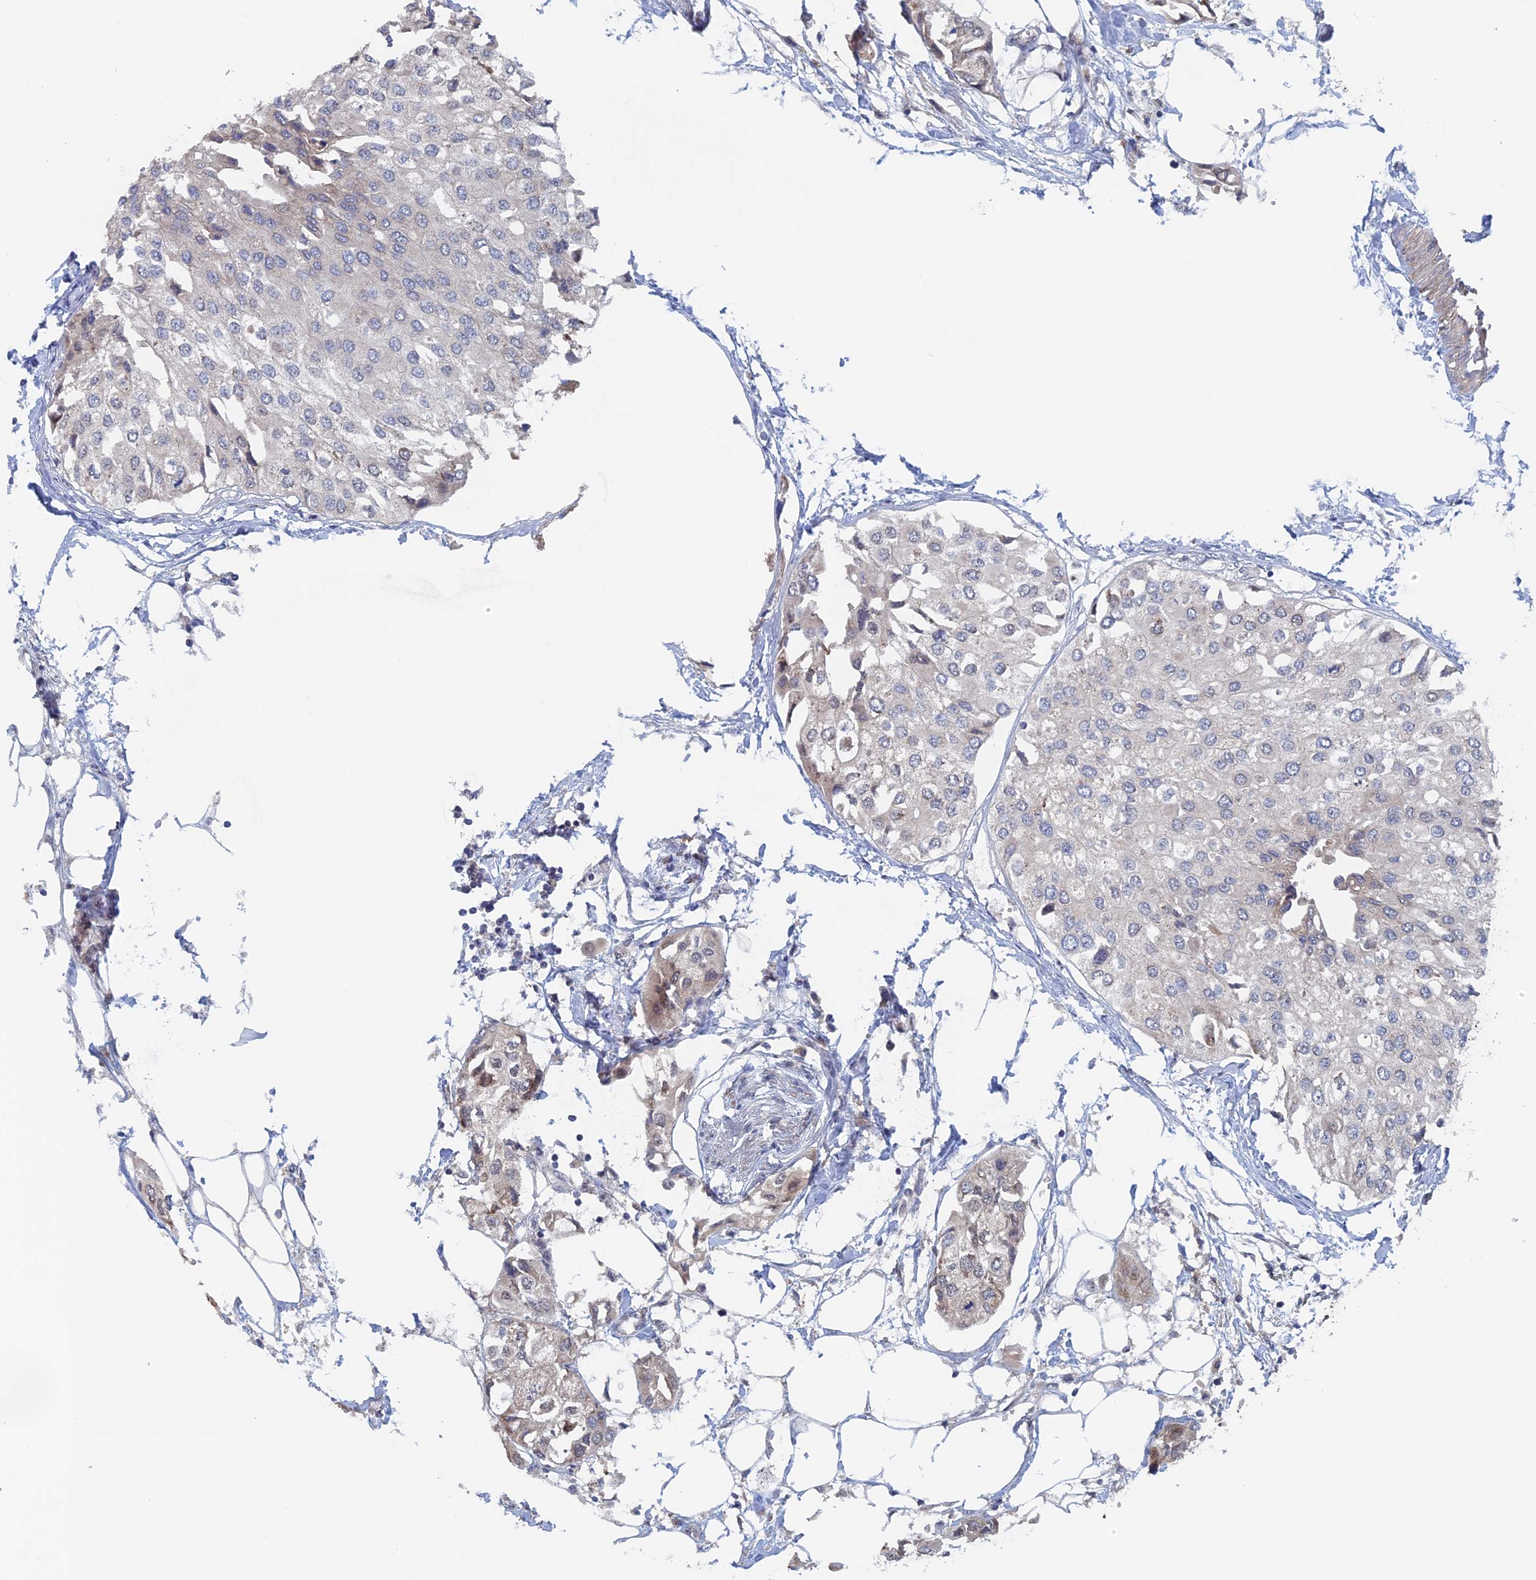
{"staining": {"intensity": "negative", "quantity": "none", "location": "none"}, "tissue": "urothelial cancer", "cell_type": "Tumor cells", "image_type": "cancer", "snomed": [{"axis": "morphology", "description": "Urothelial carcinoma, High grade"}, {"axis": "topography", "description": "Urinary bladder"}], "caption": "There is no significant expression in tumor cells of urothelial carcinoma (high-grade).", "gene": "ELOVL6", "patient": {"sex": "male", "age": 64}}